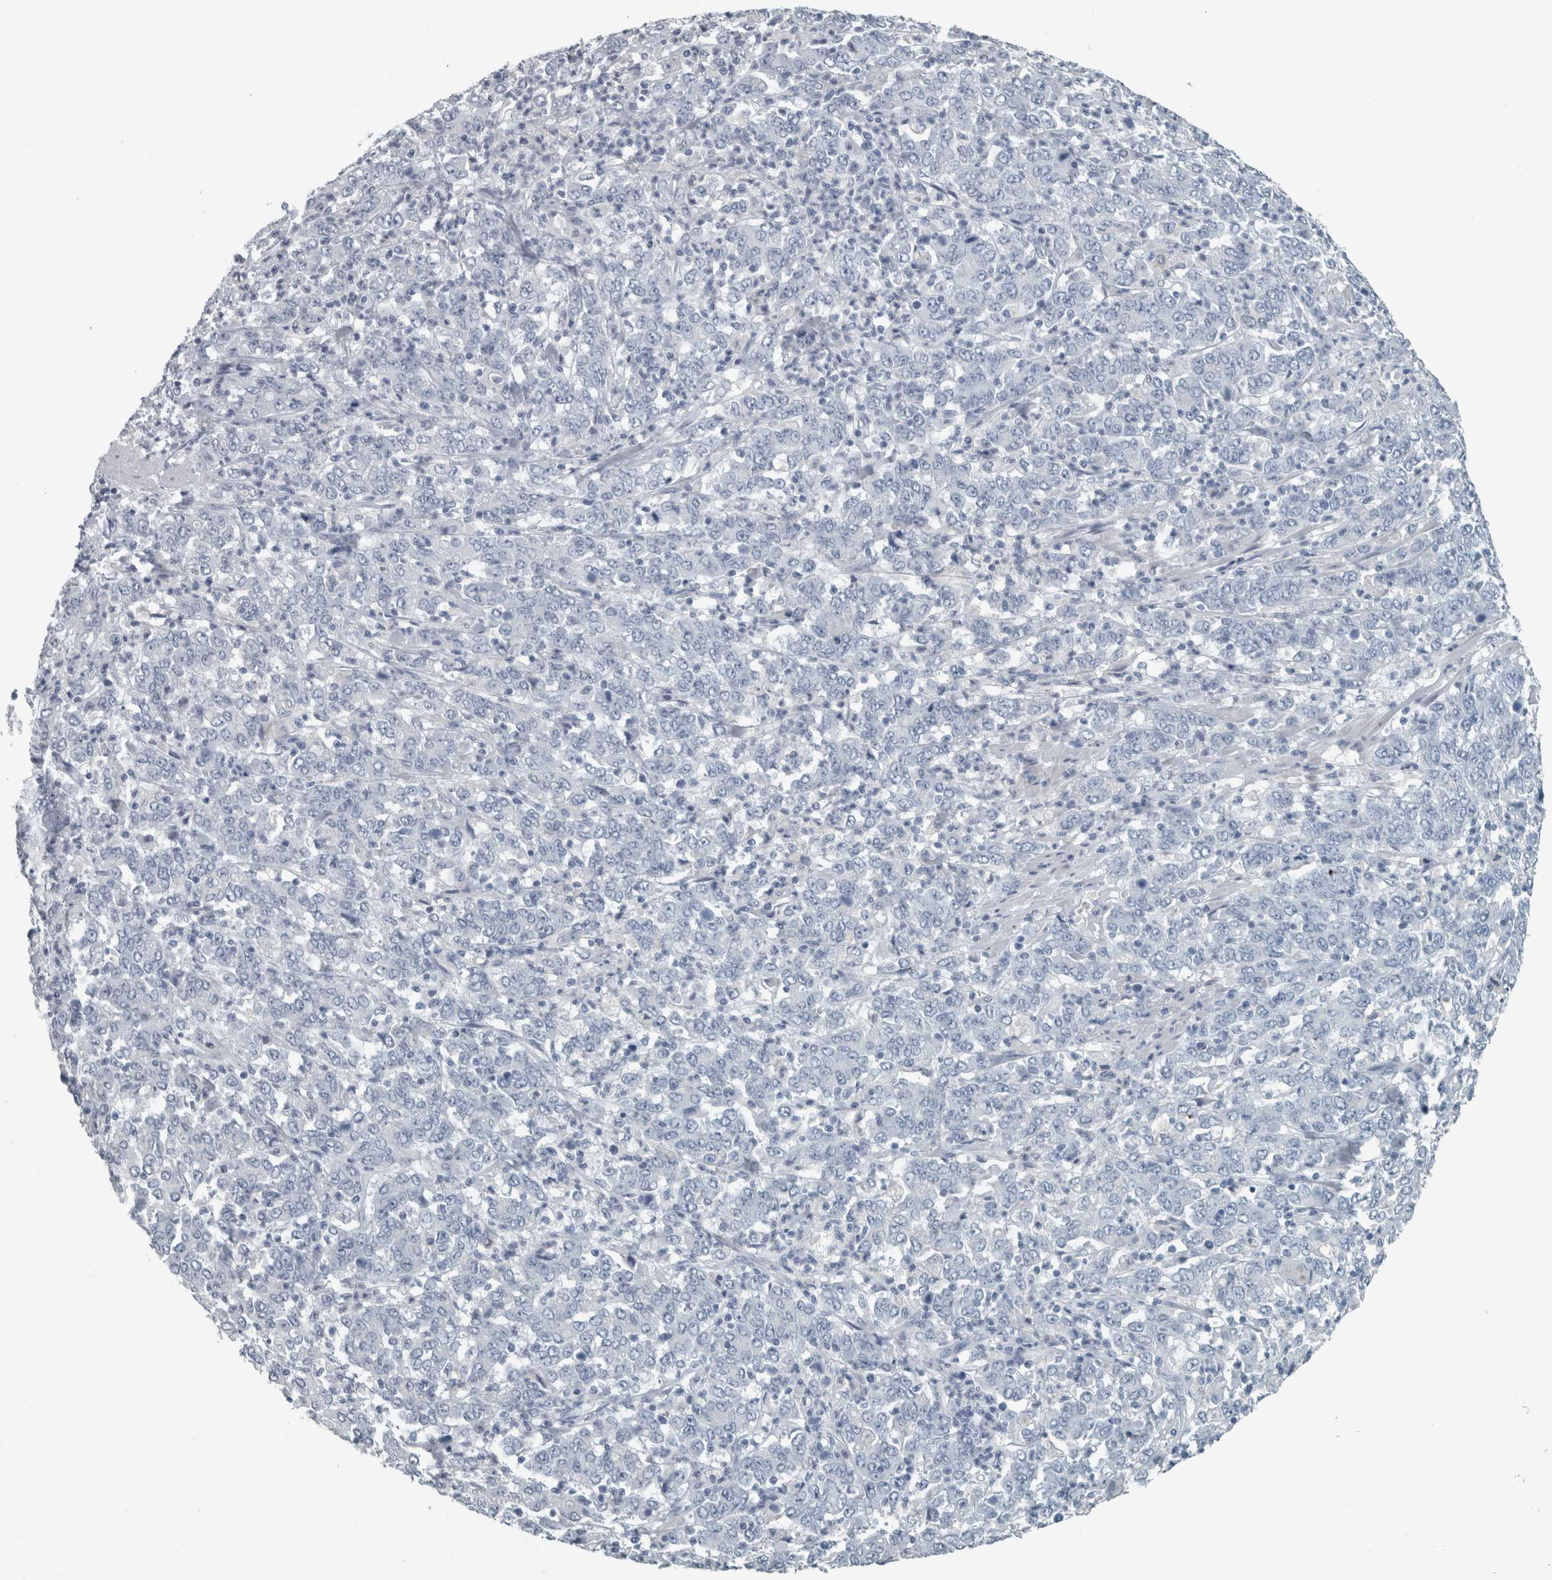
{"staining": {"intensity": "negative", "quantity": "none", "location": "none"}, "tissue": "stomach cancer", "cell_type": "Tumor cells", "image_type": "cancer", "snomed": [{"axis": "morphology", "description": "Adenocarcinoma, NOS"}, {"axis": "topography", "description": "Stomach, lower"}], "caption": "This is an IHC photomicrograph of adenocarcinoma (stomach). There is no positivity in tumor cells.", "gene": "CHL1", "patient": {"sex": "female", "age": 71}}